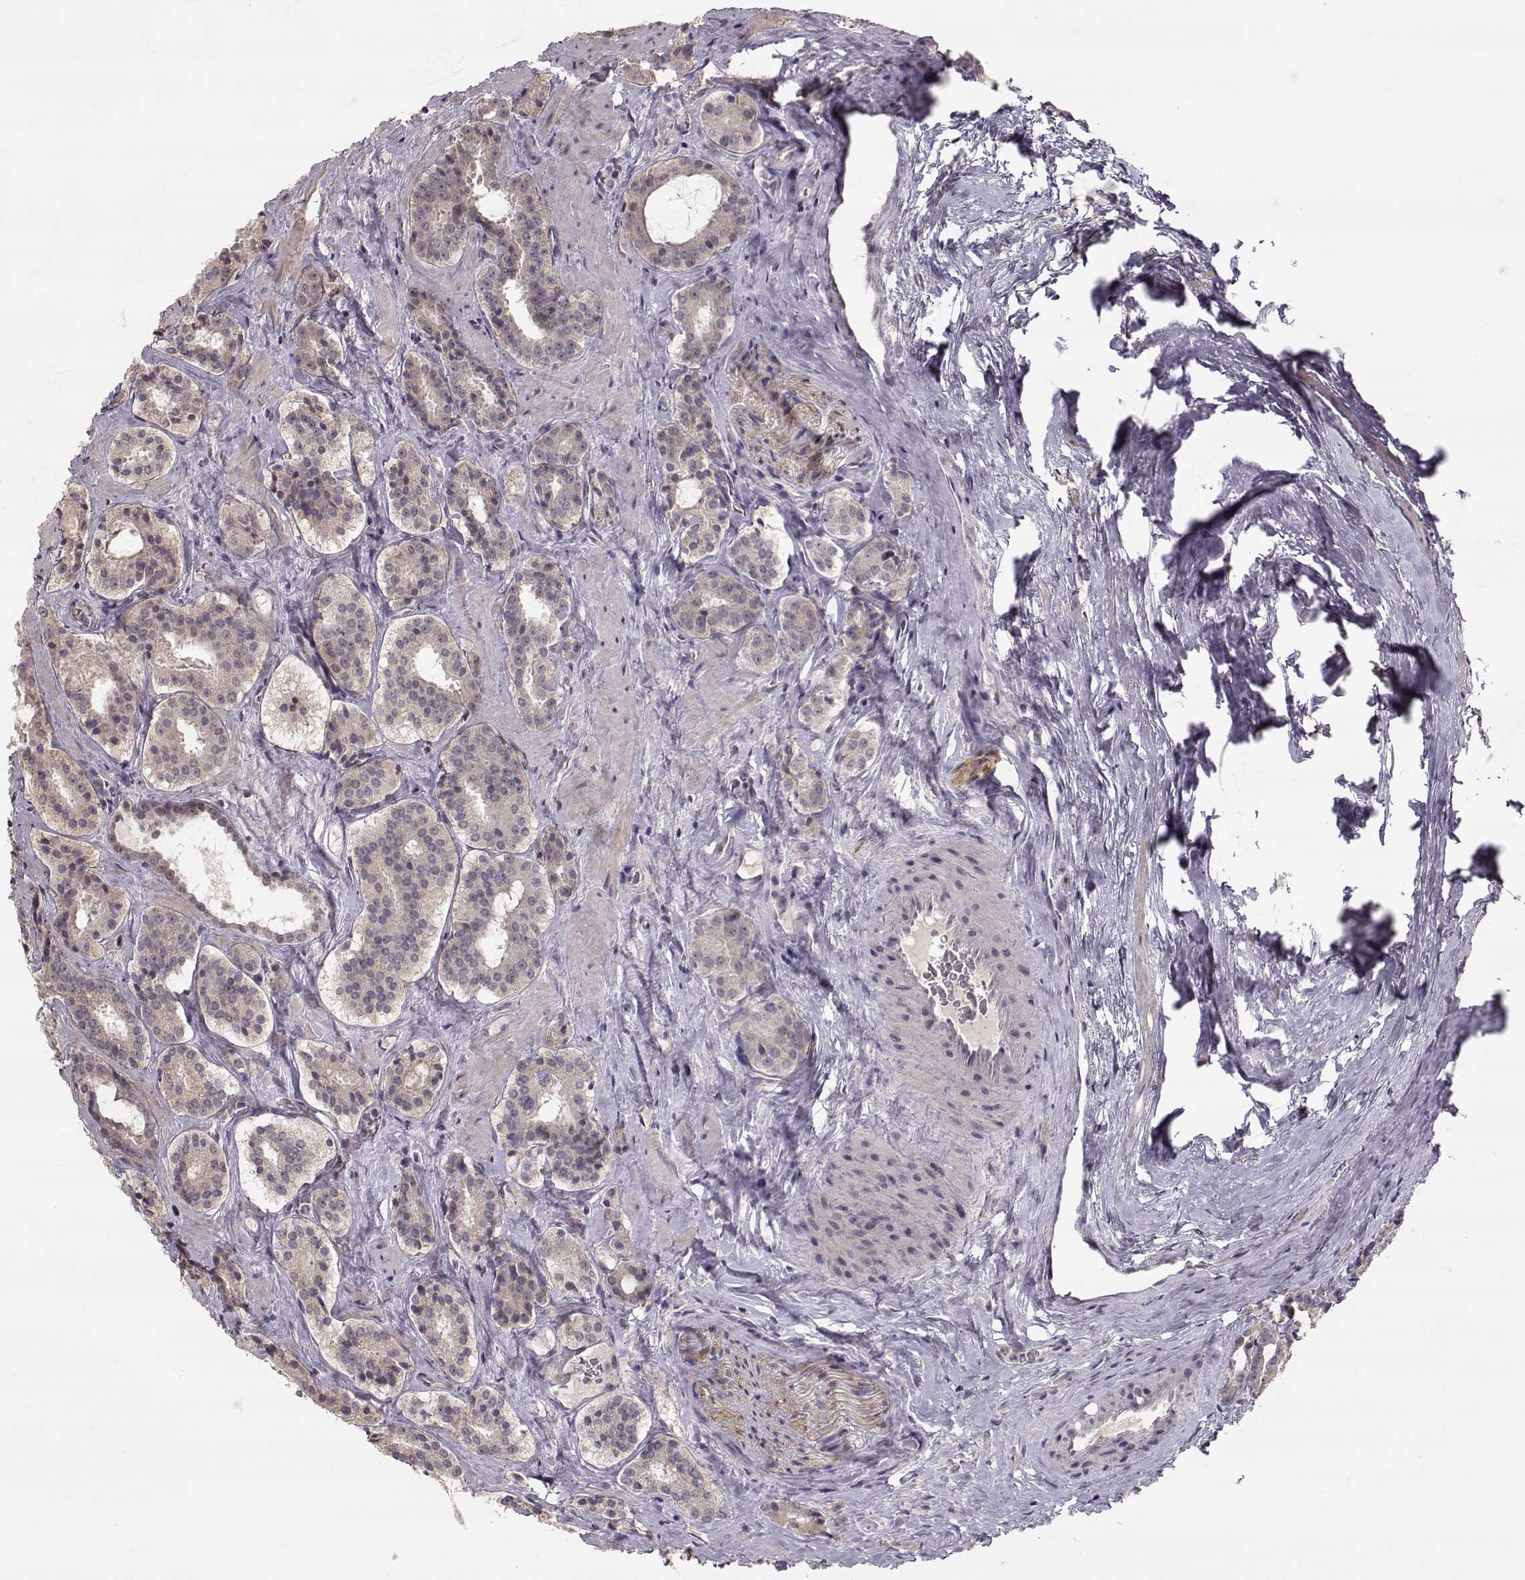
{"staining": {"intensity": "weak", "quantity": "25%-75%", "location": "cytoplasmic/membranous"}, "tissue": "prostate cancer", "cell_type": "Tumor cells", "image_type": "cancer", "snomed": [{"axis": "morphology", "description": "Adenocarcinoma, NOS"}, {"axis": "morphology", "description": "Adenocarcinoma, High grade"}, {"axis": "topography", "description": "Prostate"}], "caption": "Prostate cancer stained for a protein reveals weak cytoplasmic/membranous positivity in tumor cells. (DAB (3,3'-diaminobenzidine) IHC with brightfield microscopy, high magnification).", "gene": "PNMT", "patient": {"sex": "male", "age": 62}}